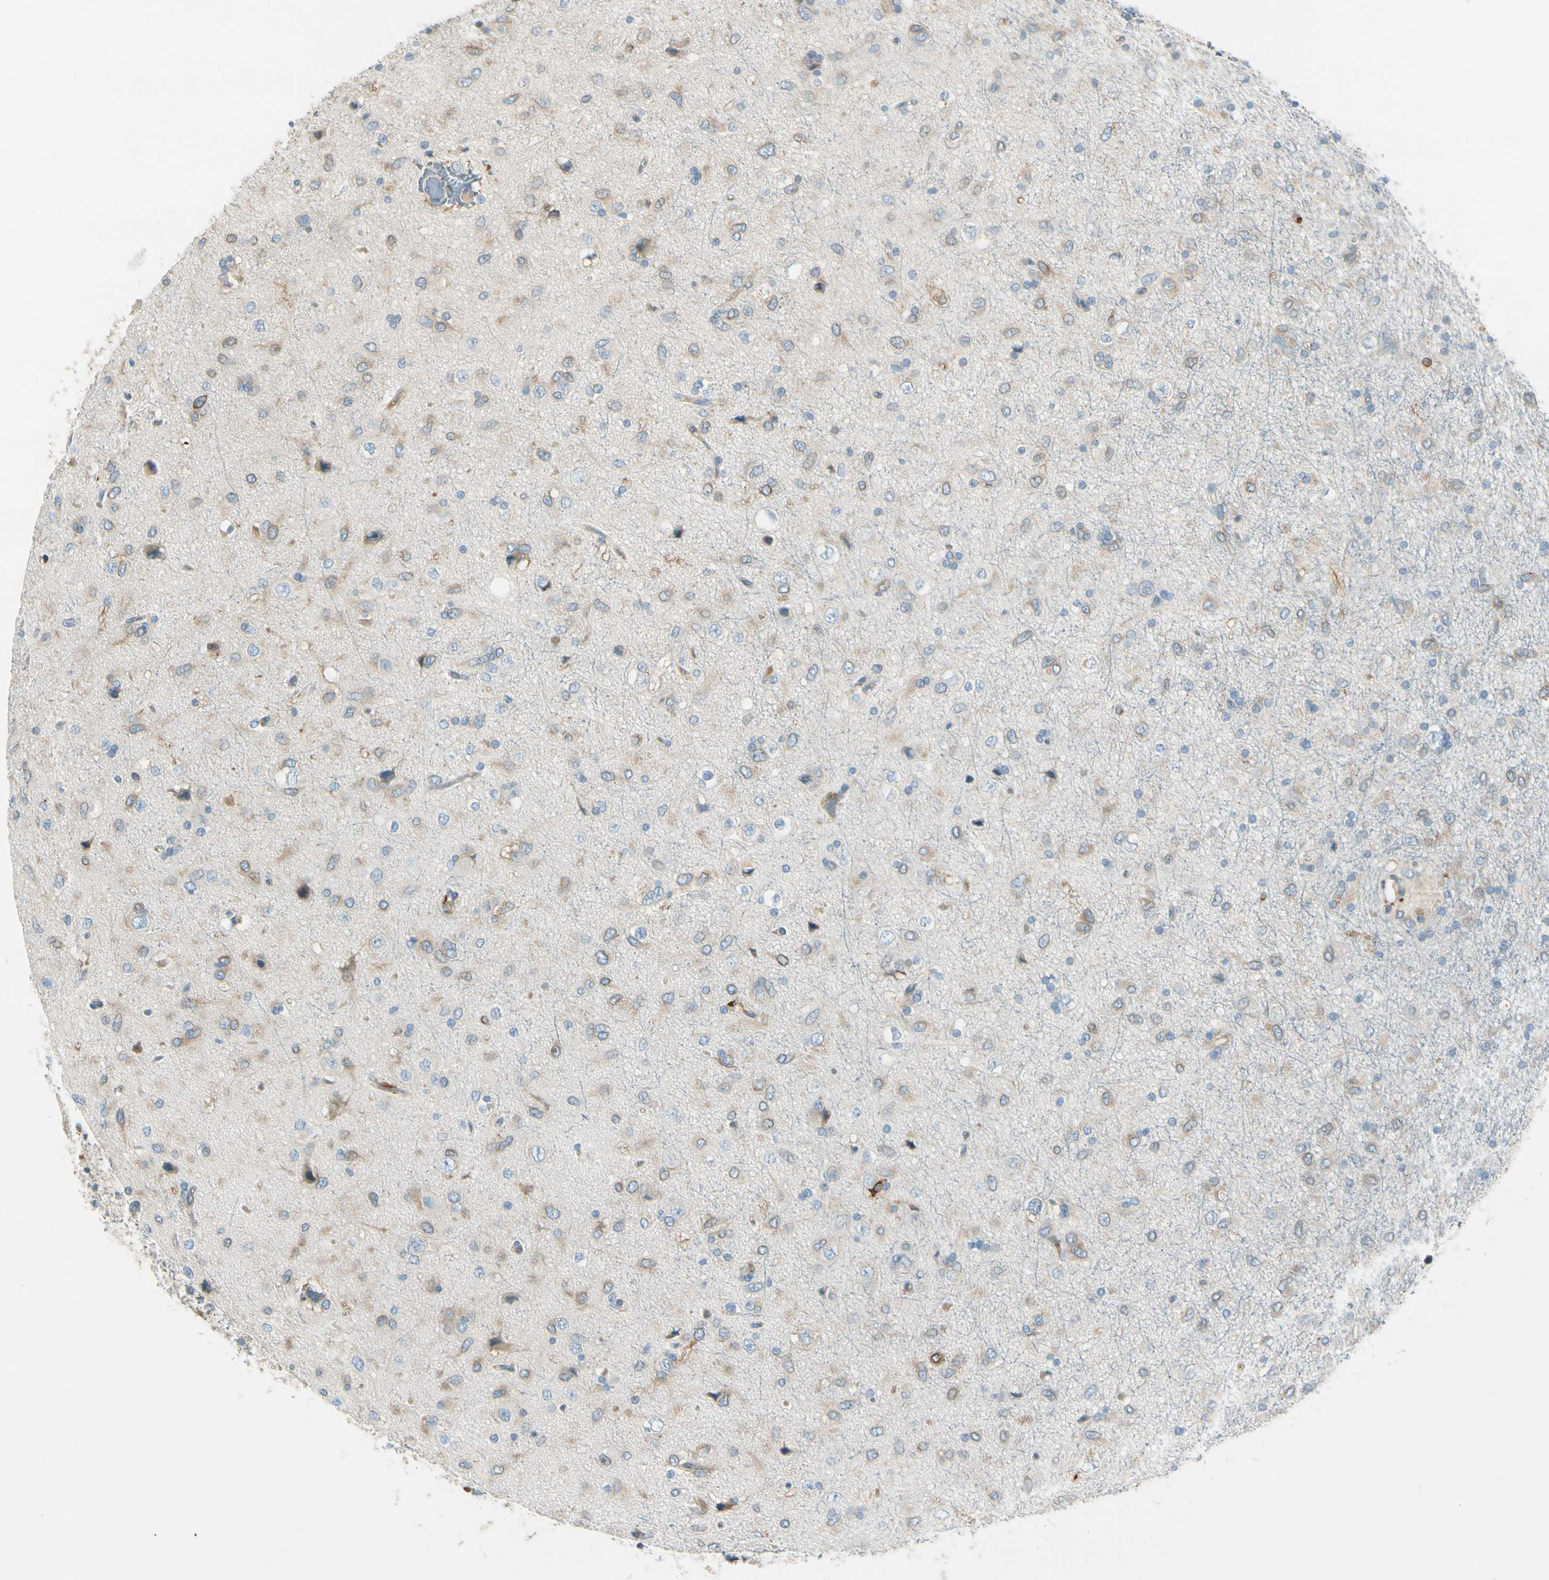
{"staining": {"intensity": "weak", "quantity": "25%-75%", "location": "cytoplasmic/membranous"}, "tissue": "glioma", "cell_type": "Tumor cells", "image_type": "cancer", "snomed": [{"axis": "morphology", "description": "Glioma, malignant, Low grade"}, {"axis": "topography", "description": "Brain"}], "caption": "The photomicrograph reveals a brown stain indicating the presence of a protein in the cytoplasmic/membranous of tumor cells in malignant glioma (low-grade).", "gene": "FKBP7", "patient": {"sex": "male", "age": 77}}